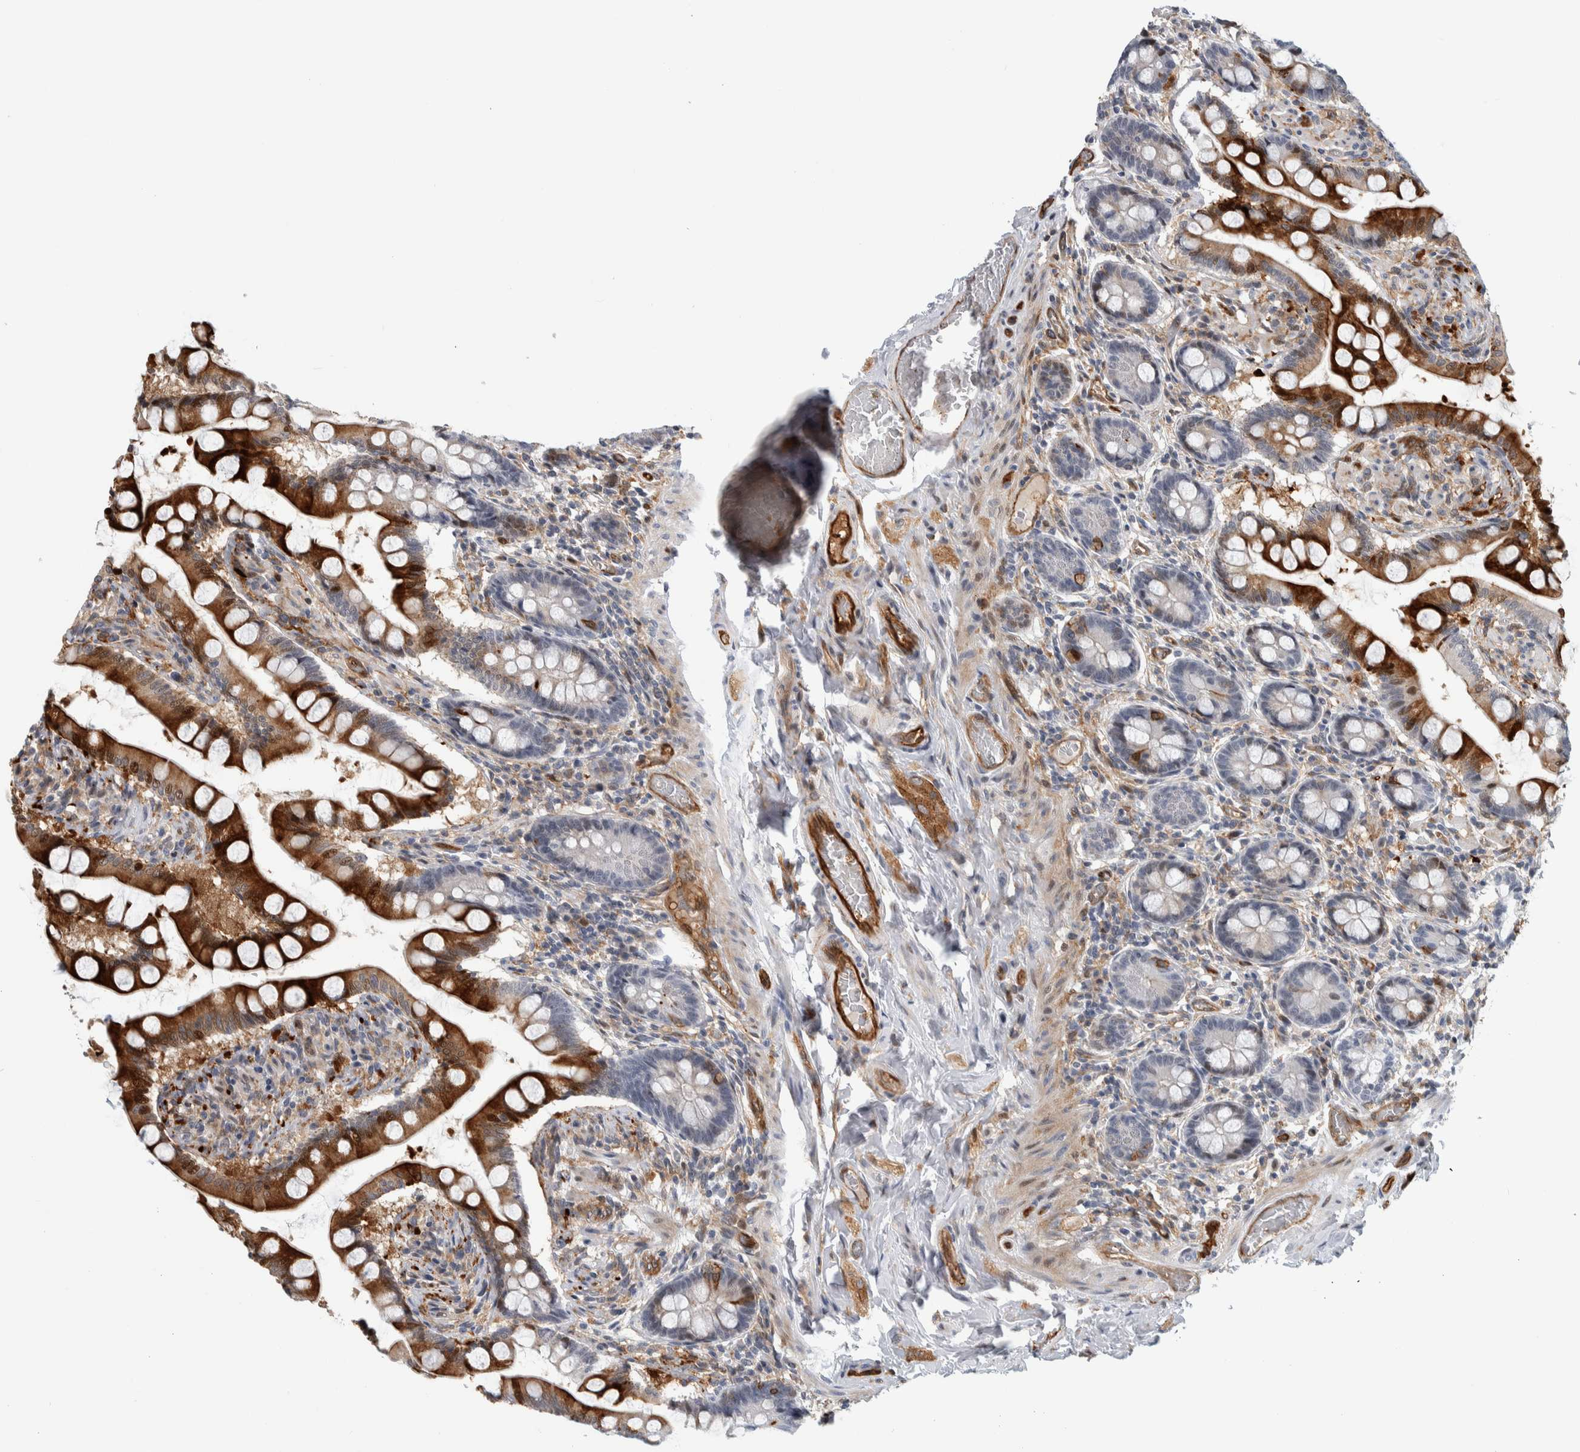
{"staining": {"intensity": "strong", "quantity": "25%-75%", "location": "cytoplasmic/membranous,nuclear"}, "tissue": "small intestine", "cell_type": "Glandular cells", "image_type": "normal", "snomed": [{"axis": "morphology", "description": "Normal tissue, NOS"}, {"axis": "topography", "description": "Small intestine"}], "caption": "Immunohistochemistry (IHC) photomicrograph of unremarkable small intestine: human small intestine stained using immunohistochemistry displays high levels of strong protein expression localized specifically in the cytoplasmic/membranous,nuclear of glandular cells, appearing as a cytoplasmic/membranous,nuclear brown color.", "gene": "MSL1", "patient": {"sex": "male", "age": 41}}